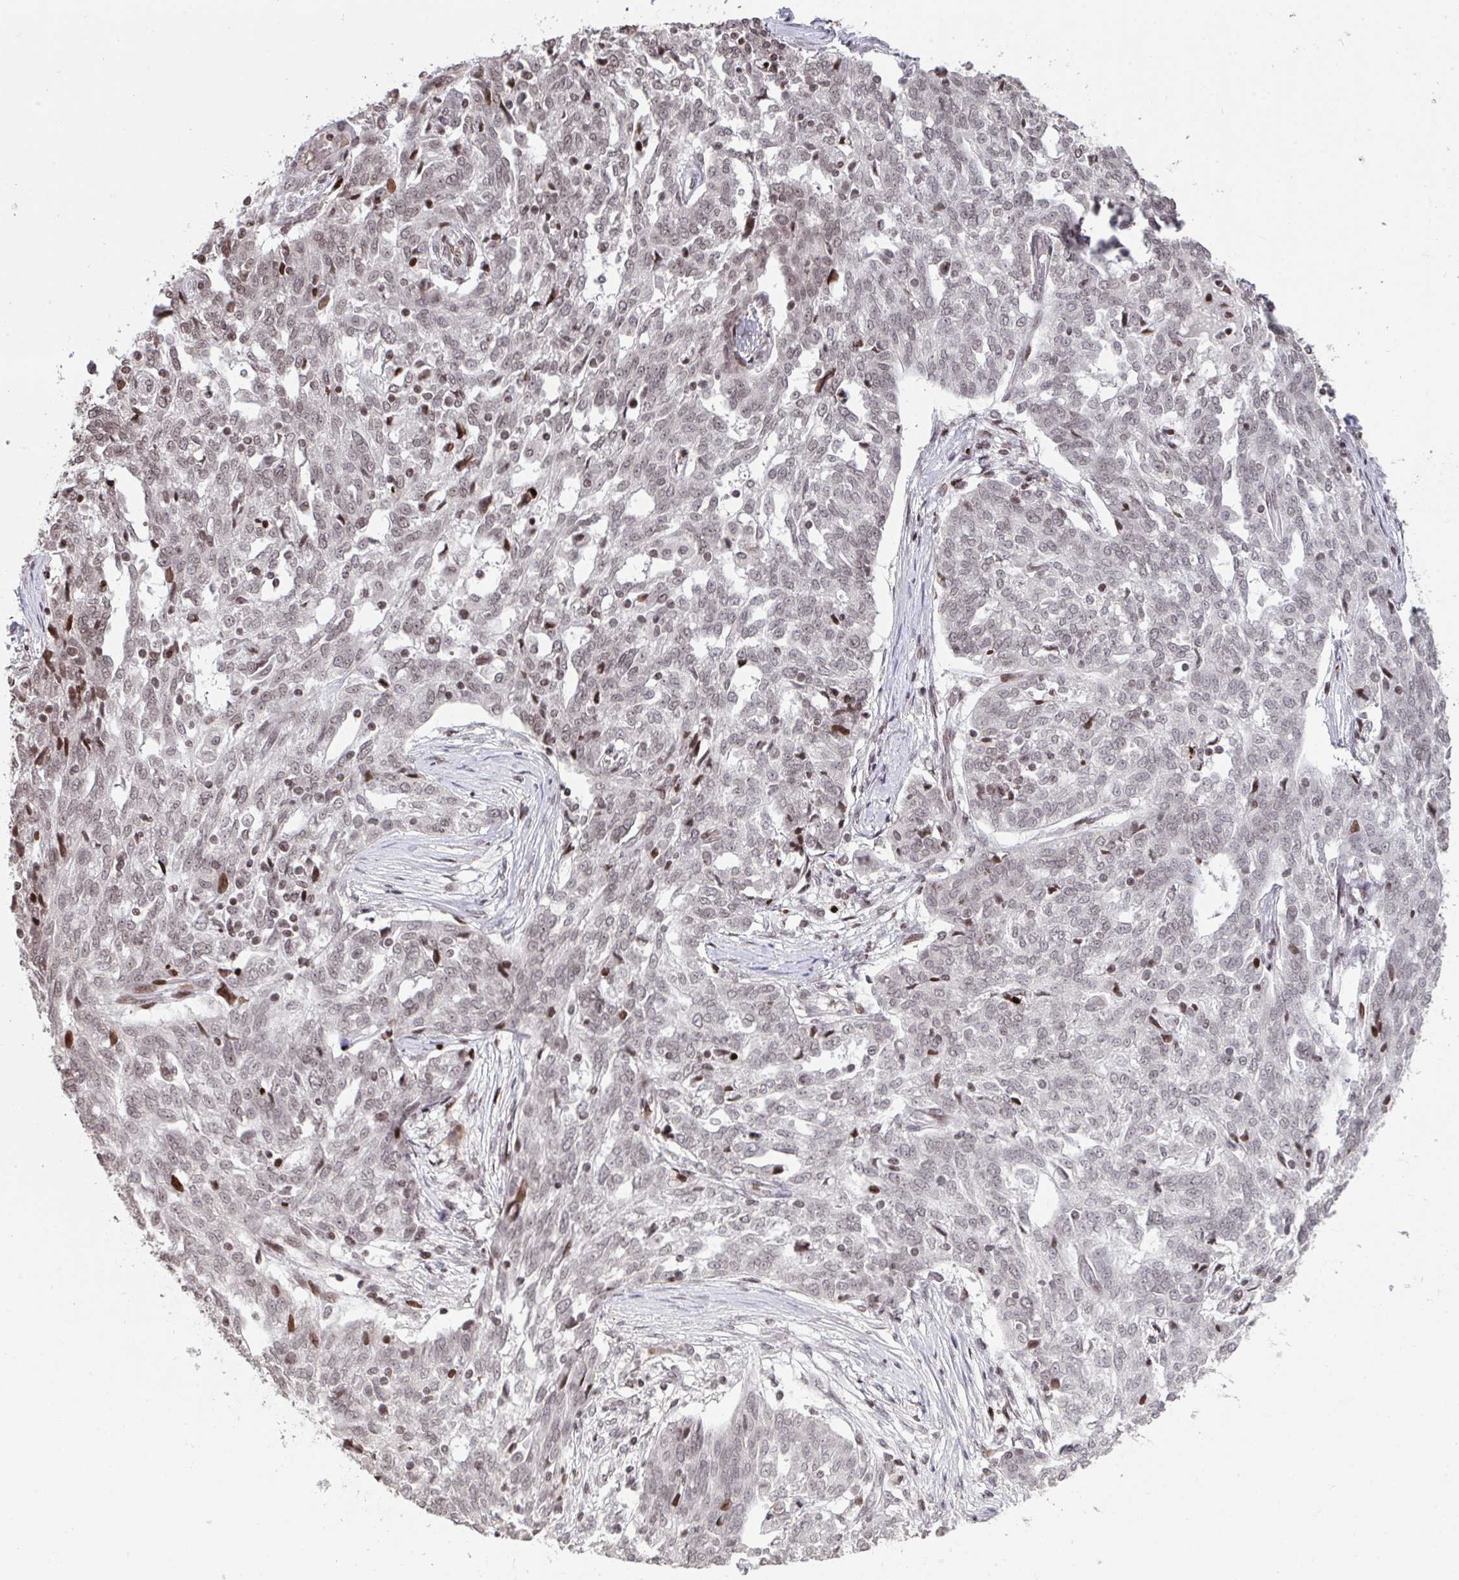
{"staining": {"intensity": "weak", "quantity": "<25%", "location": "nuclear"}, "tissue": "ovarian cancer", "cell_type": "Tumor cells", "image_type": "cancer", "snomed": [{"axis": "morphology", "description": "Cystadenocarcinoma, serous, NOS"}, {"axis": "topography", "description": "Ovary"}], "caption": "Tumor cells show no significant staining in ovarian cancer. (DAB (3,3'-diaminobenzidine) immunohistochemistry (IHC), high magnification).", "gene": "NIP7", "patient": {"sex": "female", "age": 67}}